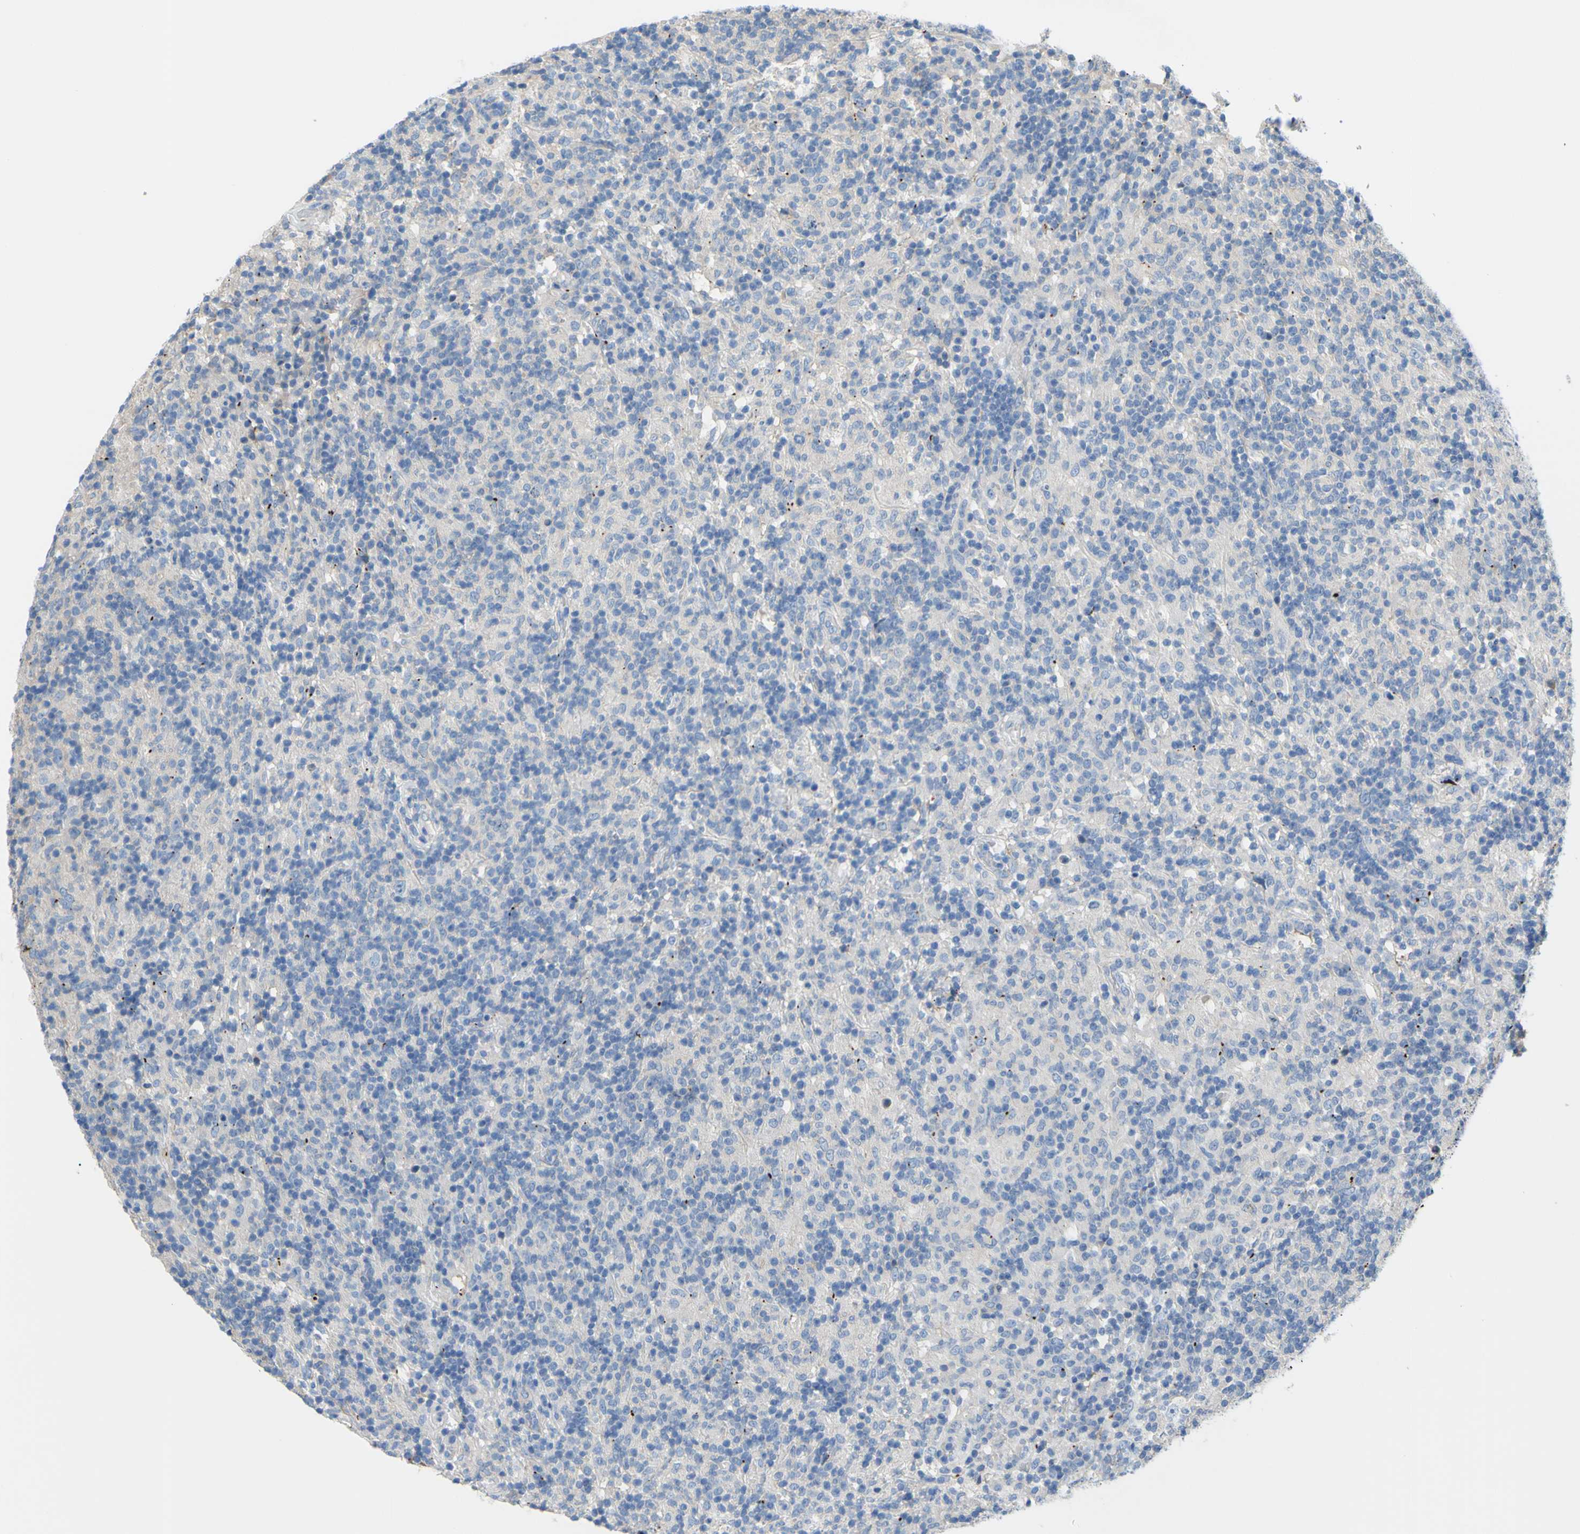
{"staining": {"intensity": "negative", "quantity": "none", "location": "none"}, "tissue": "lymphoma", "cell_type": "Tumor cells", "image_type": "cancer", "snomed": [{"axis": "morphology", "description": "Hodgkin's disease, NOS"}, {"axis": "topography", "description": "Lymph node"}], "caption": "Immunohistochemical staining of human lymphoma exhibits no significant expression in tumor cells. (Stains: DAB (3,3'-diaminobenzidine) IHC with hematoxylin counter stain, Microscopy: brightfield microscopy at high magnification).", "gene": "TMEM59L", "patient": {"sex": "male", "age": 70}}